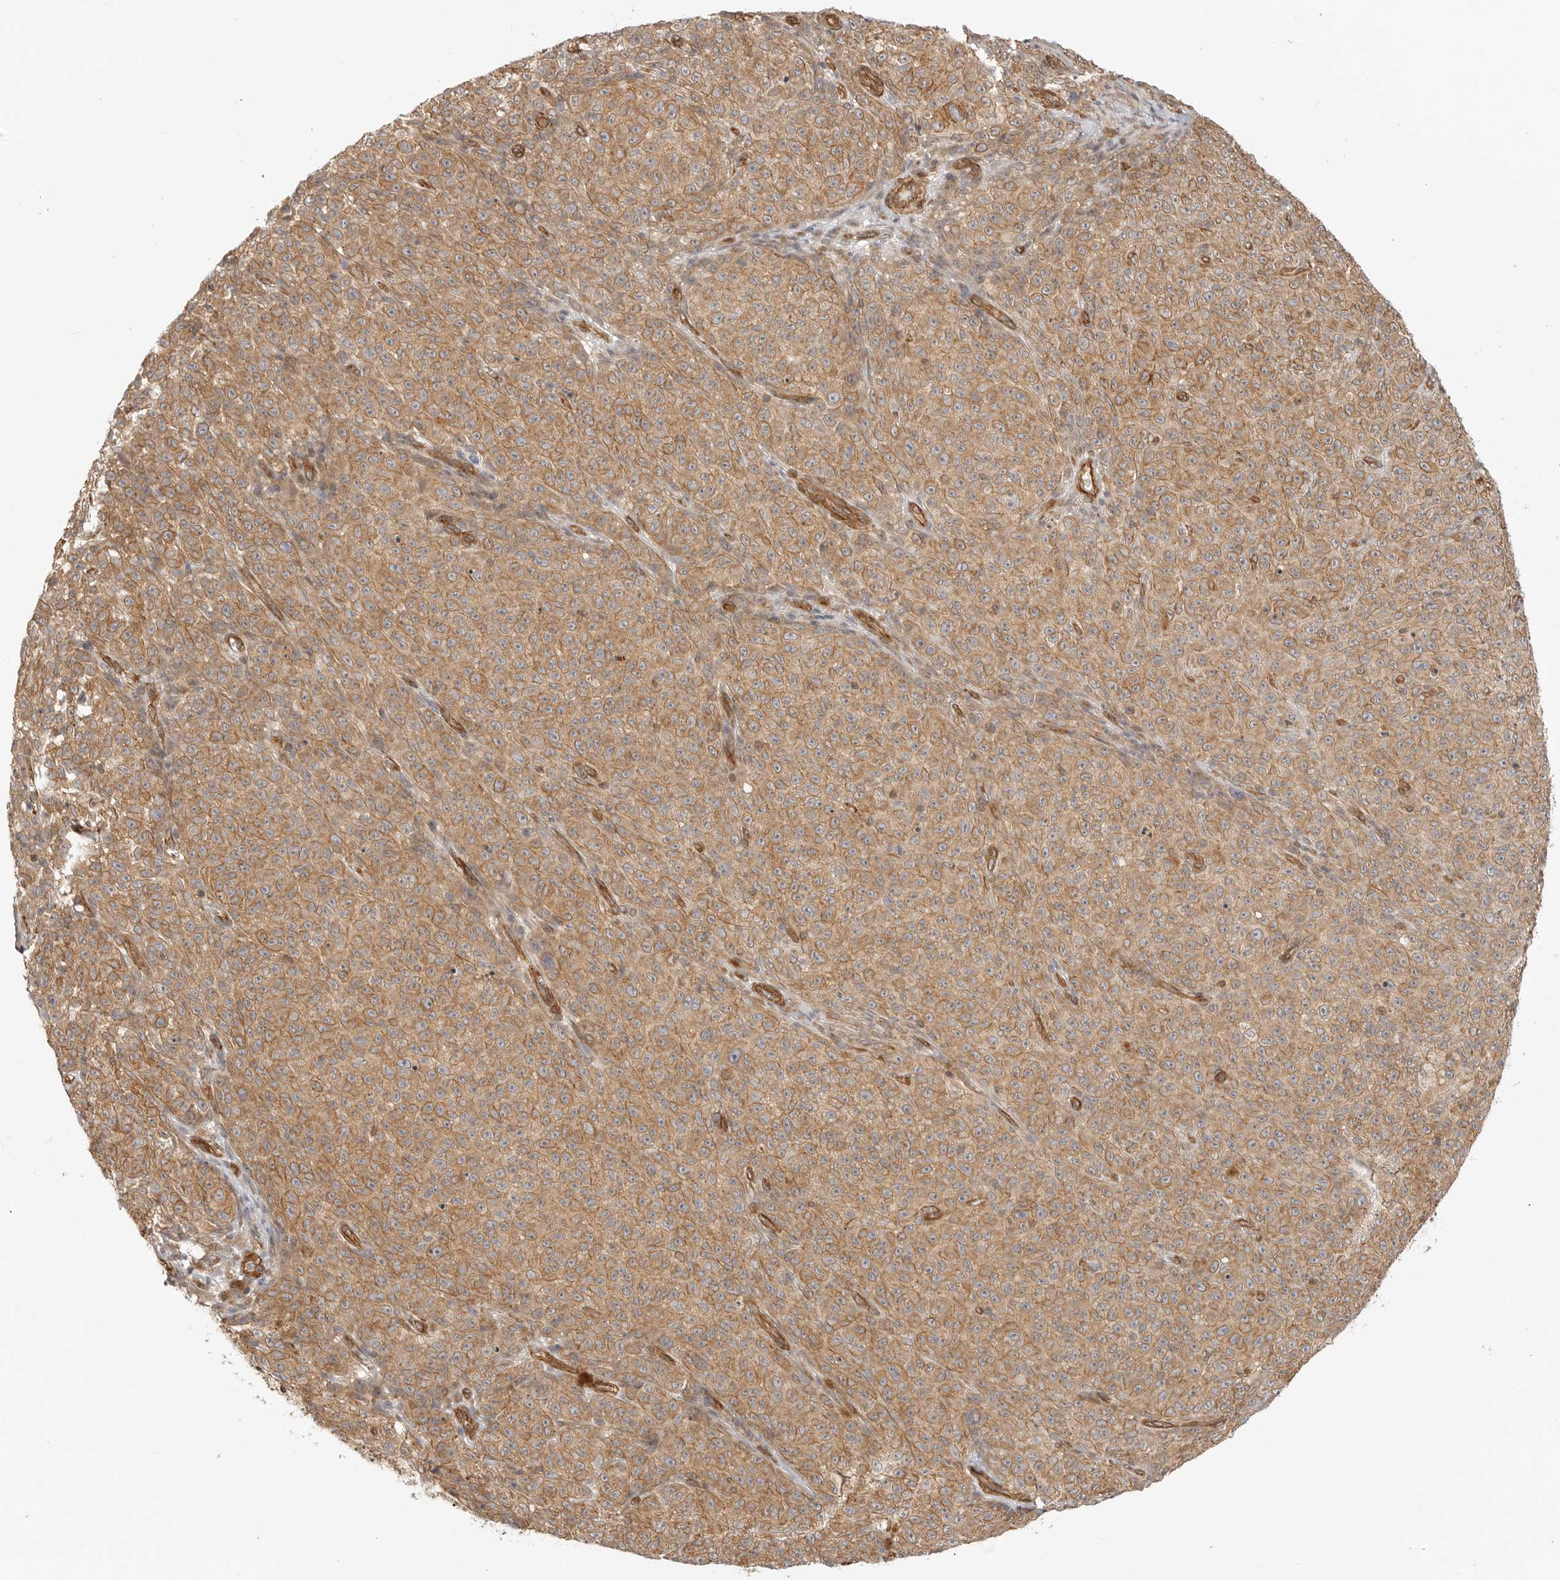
{"staining": {"intensity": "moderate", "quantity": ">75%", "location": "cytoplasmic/membranous"}, "tissue": "melanoma", "cell_type": "Tumor cells", "image_type": "cancer", "snomed": [{"axis": "morphology", "description": "Malignant melanoma, NOS"}, {"axis": "topography", "description": "Skin"}], "caption": "Melanoma tissue reveals moderate cytoplasmic/membranous expression in approximately >75% of tumor cells, visualized by immunohistochemistry. (DAB (3,3'-diaminobenzidine) = brown stain, brightfield microscopy at high magnification).", "gene": "ATOH7", "patient": {"sex": "female", "age": 82}}